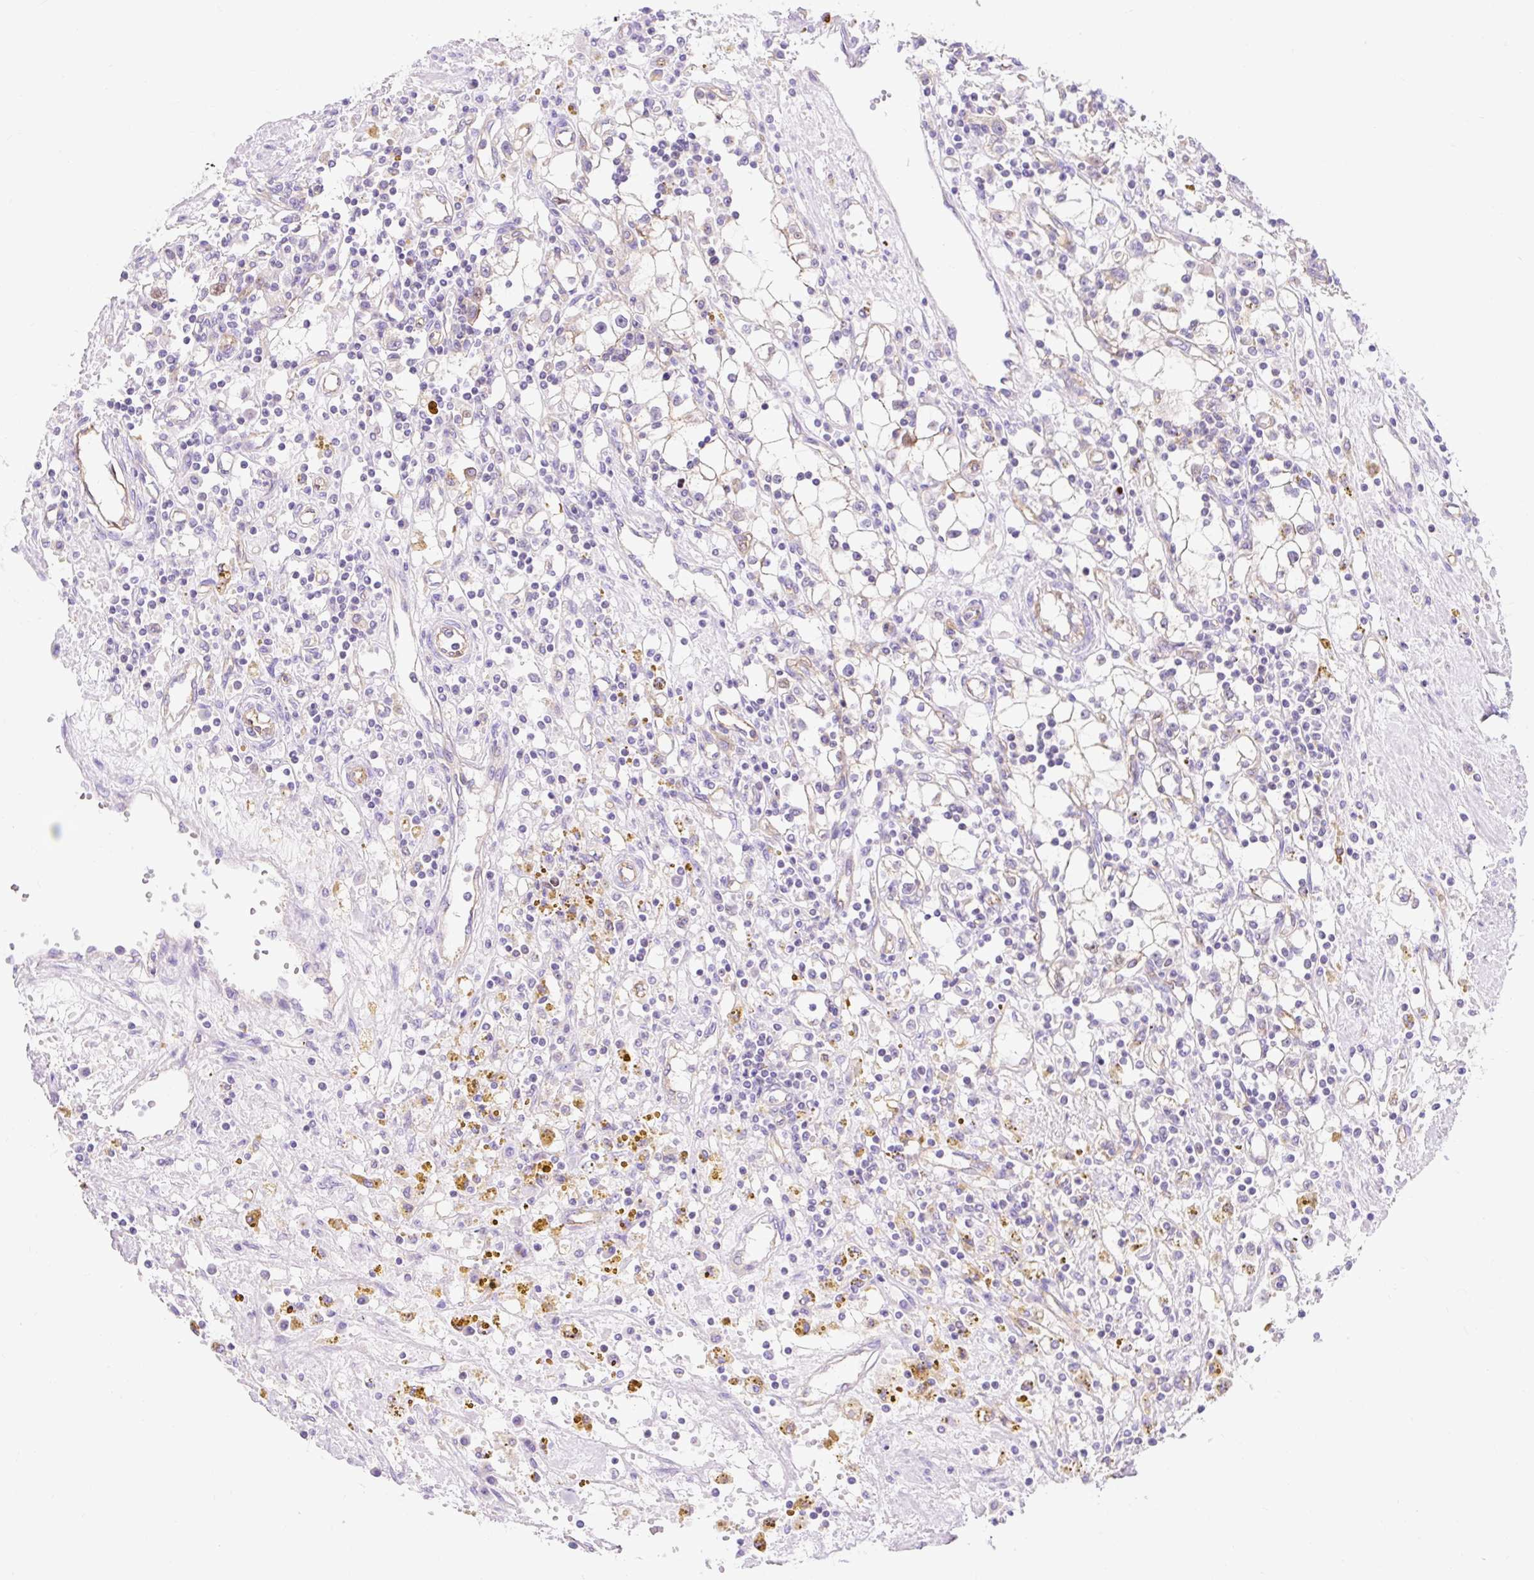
{"staining": {"intensity": "weak", "quantity": "<25%", "location": "cytoplasmic/membranous"}, "tissue": "renal cancer", "cell_type": "Tumor cells", "image_type": "cancer", "snomed": [{"axis": "morphology", "description": "Adenocarcinoma, NOS"}, {"axis": "topography", "description": "Kidney"}], "caption": "Tumor cells show no significant staining in adenocarcinoma (renal). Brightfield microscopy of IHC stained with DAB (brown) and hematoxylin (blue), captured at high magnification.", "gene": "HIP1R", "patient": {"sex": "male", "age": 56}}